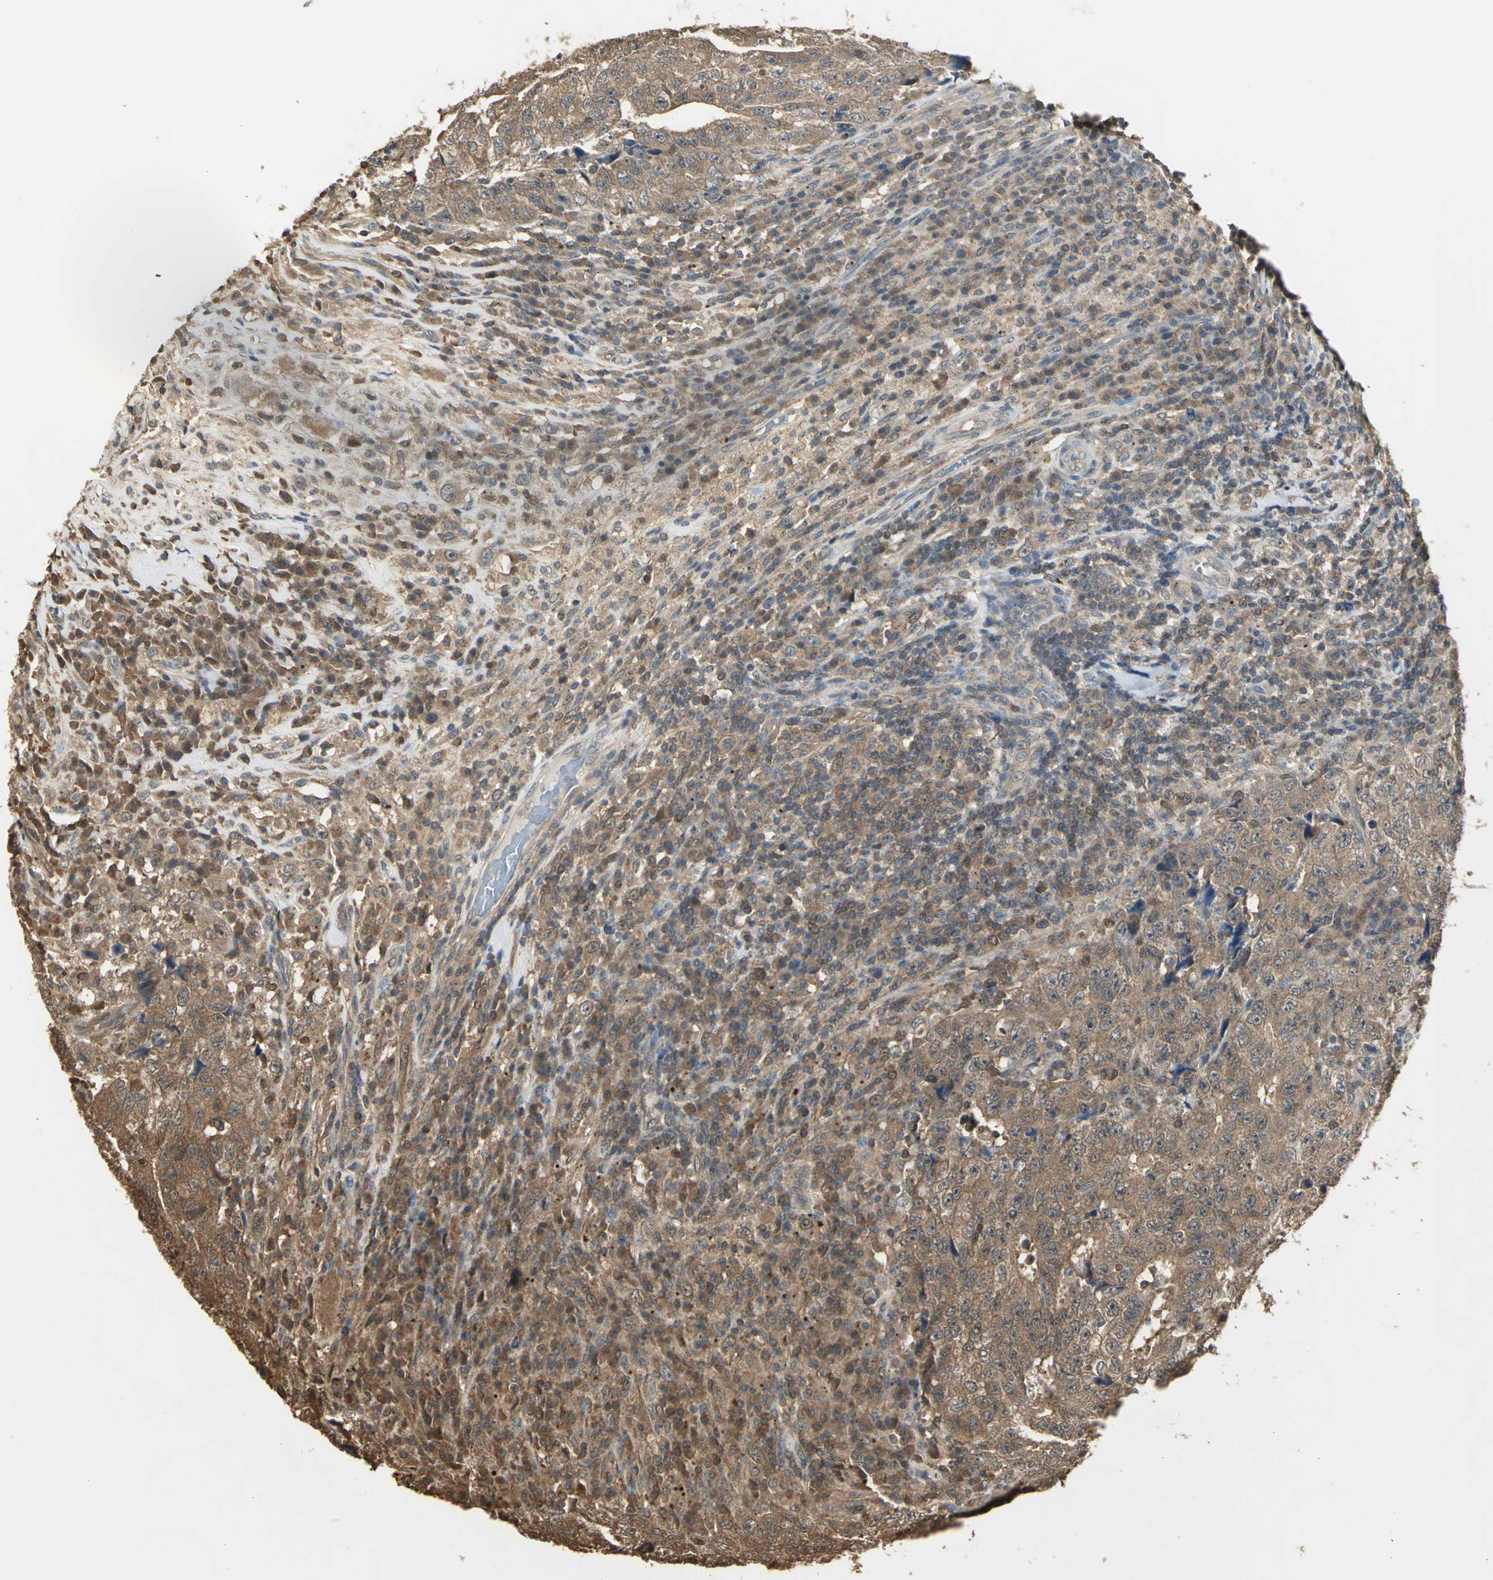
{"staining": {"intensity": "moderate", "quantity": ">75%", "location": "cytoplasmic/membranous"}, "tissue": "testis cancer", "cell_type": "Tumor cells", "image_type": "cancer", "snomed": [{"axis": "morphology", "description": "Necrosis, NOS"}, {"axis": "morphology", "description": "Carcinoma, Embryonal, NOS"}, {"axis": "topography", "description": "Testis"}], "caption": "A high-resolution histopathology image shows IHC staining of testis embryonal carcinoma, which displays moderate cytoplasmic/membranous expression in approximately >75% of tumor cells. (DAB (3,3'-diaminobenzidine) IHC with brightfield microscopy, high magnification).", "gene": "PARK7", "patient": {"sex": "male", "age": 19}}